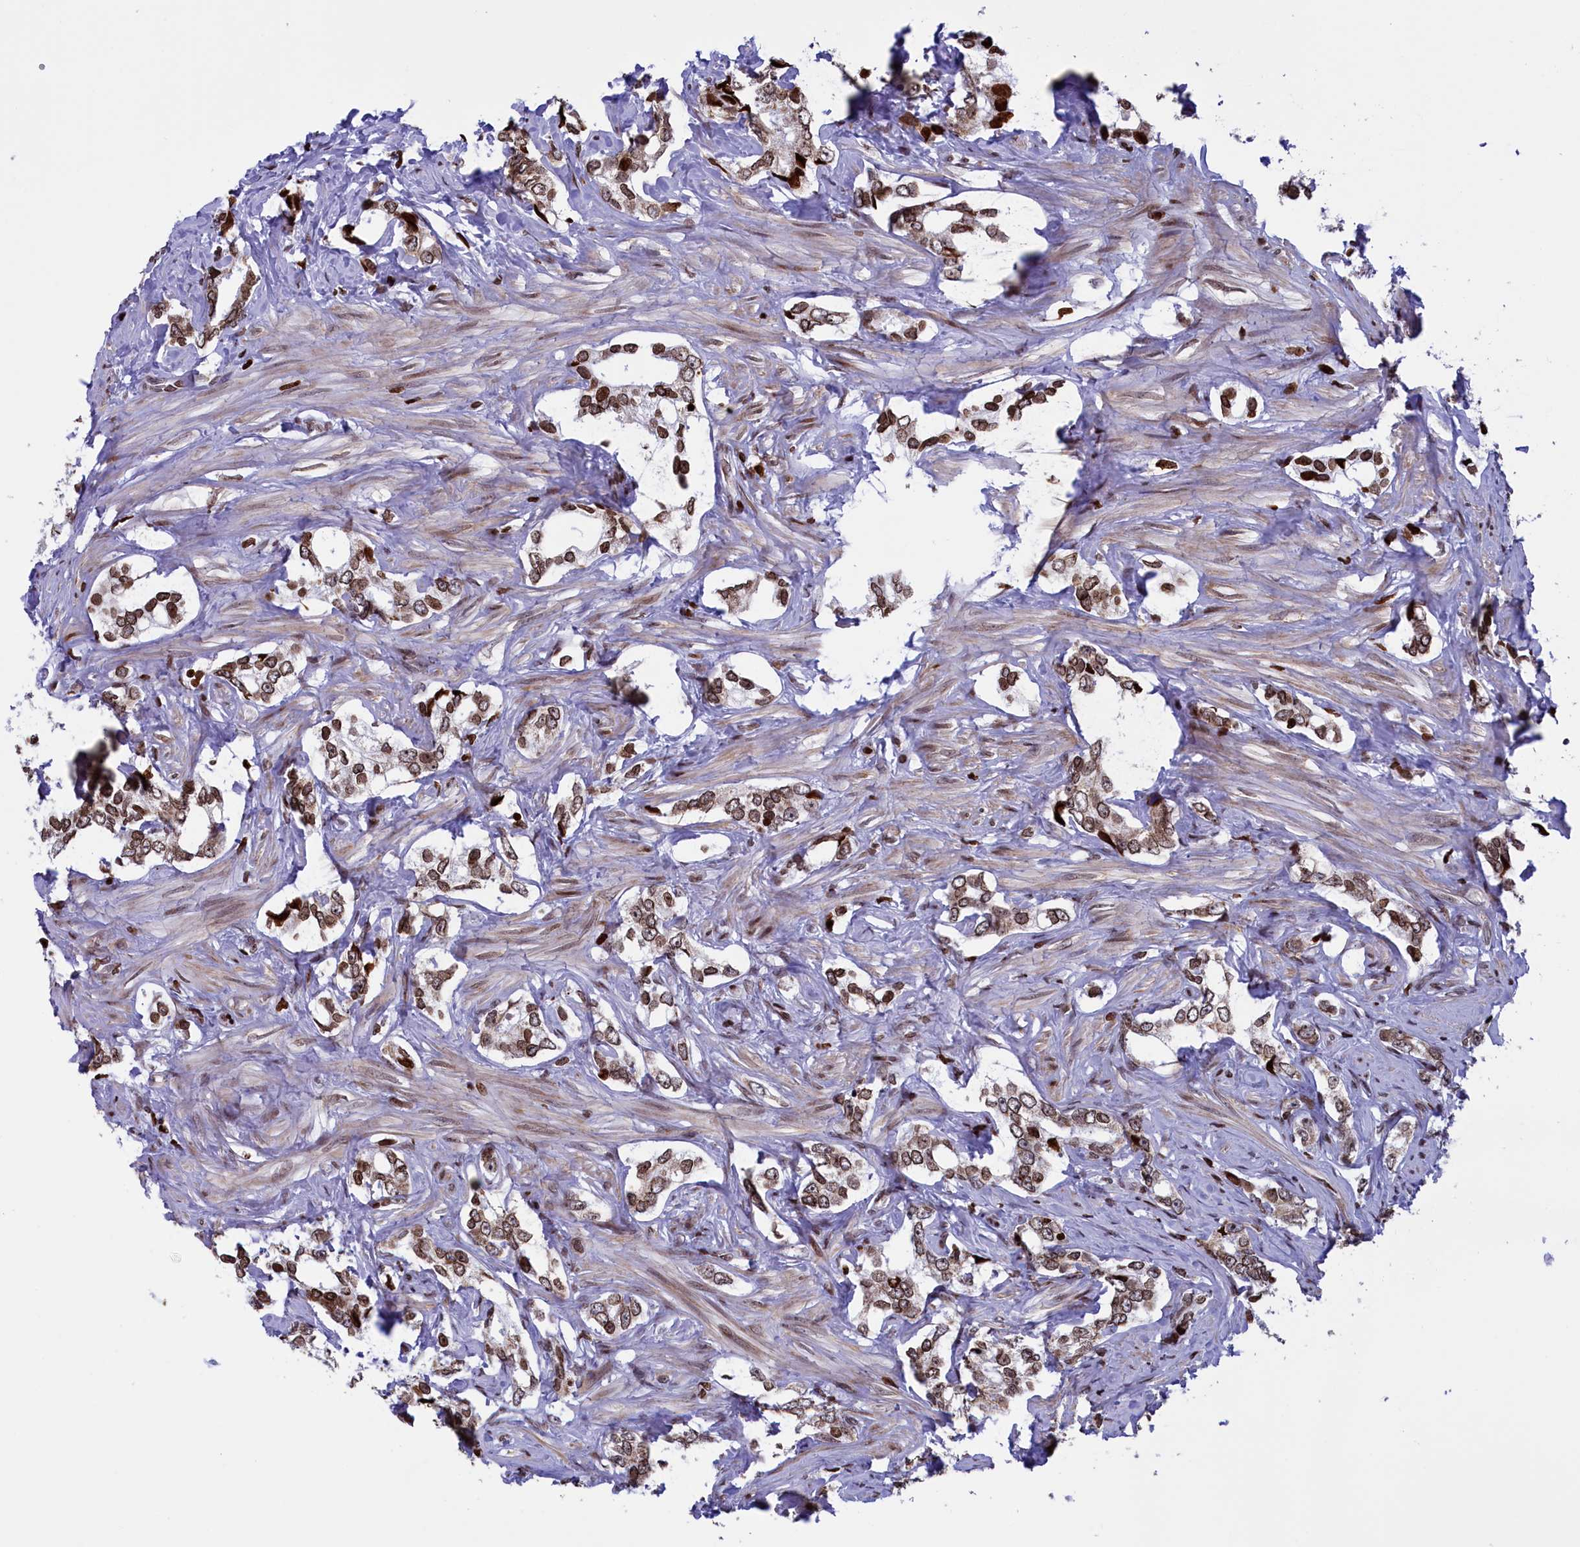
{"staining": {"intensity": "strong", "quantity": ">75%", "location": "nuclear"}, "tissue": "prostate cancer", "cell_type": "Tumor cells", "image_type": "cancer", "snomed": [{"axis": "morphology", "description": "Adenocarcinoma, High grade"}, {"axis": "topography", "description": "Prostate"}], "caption": "This photomicrograph reveals immunohistochemistry (IHC) staining of human prostate cancer, with high strong nuclear expression in about >75% of tumor cells.", "gene": "TIMM29", "patient": {"sex": "male", "age": 66}}